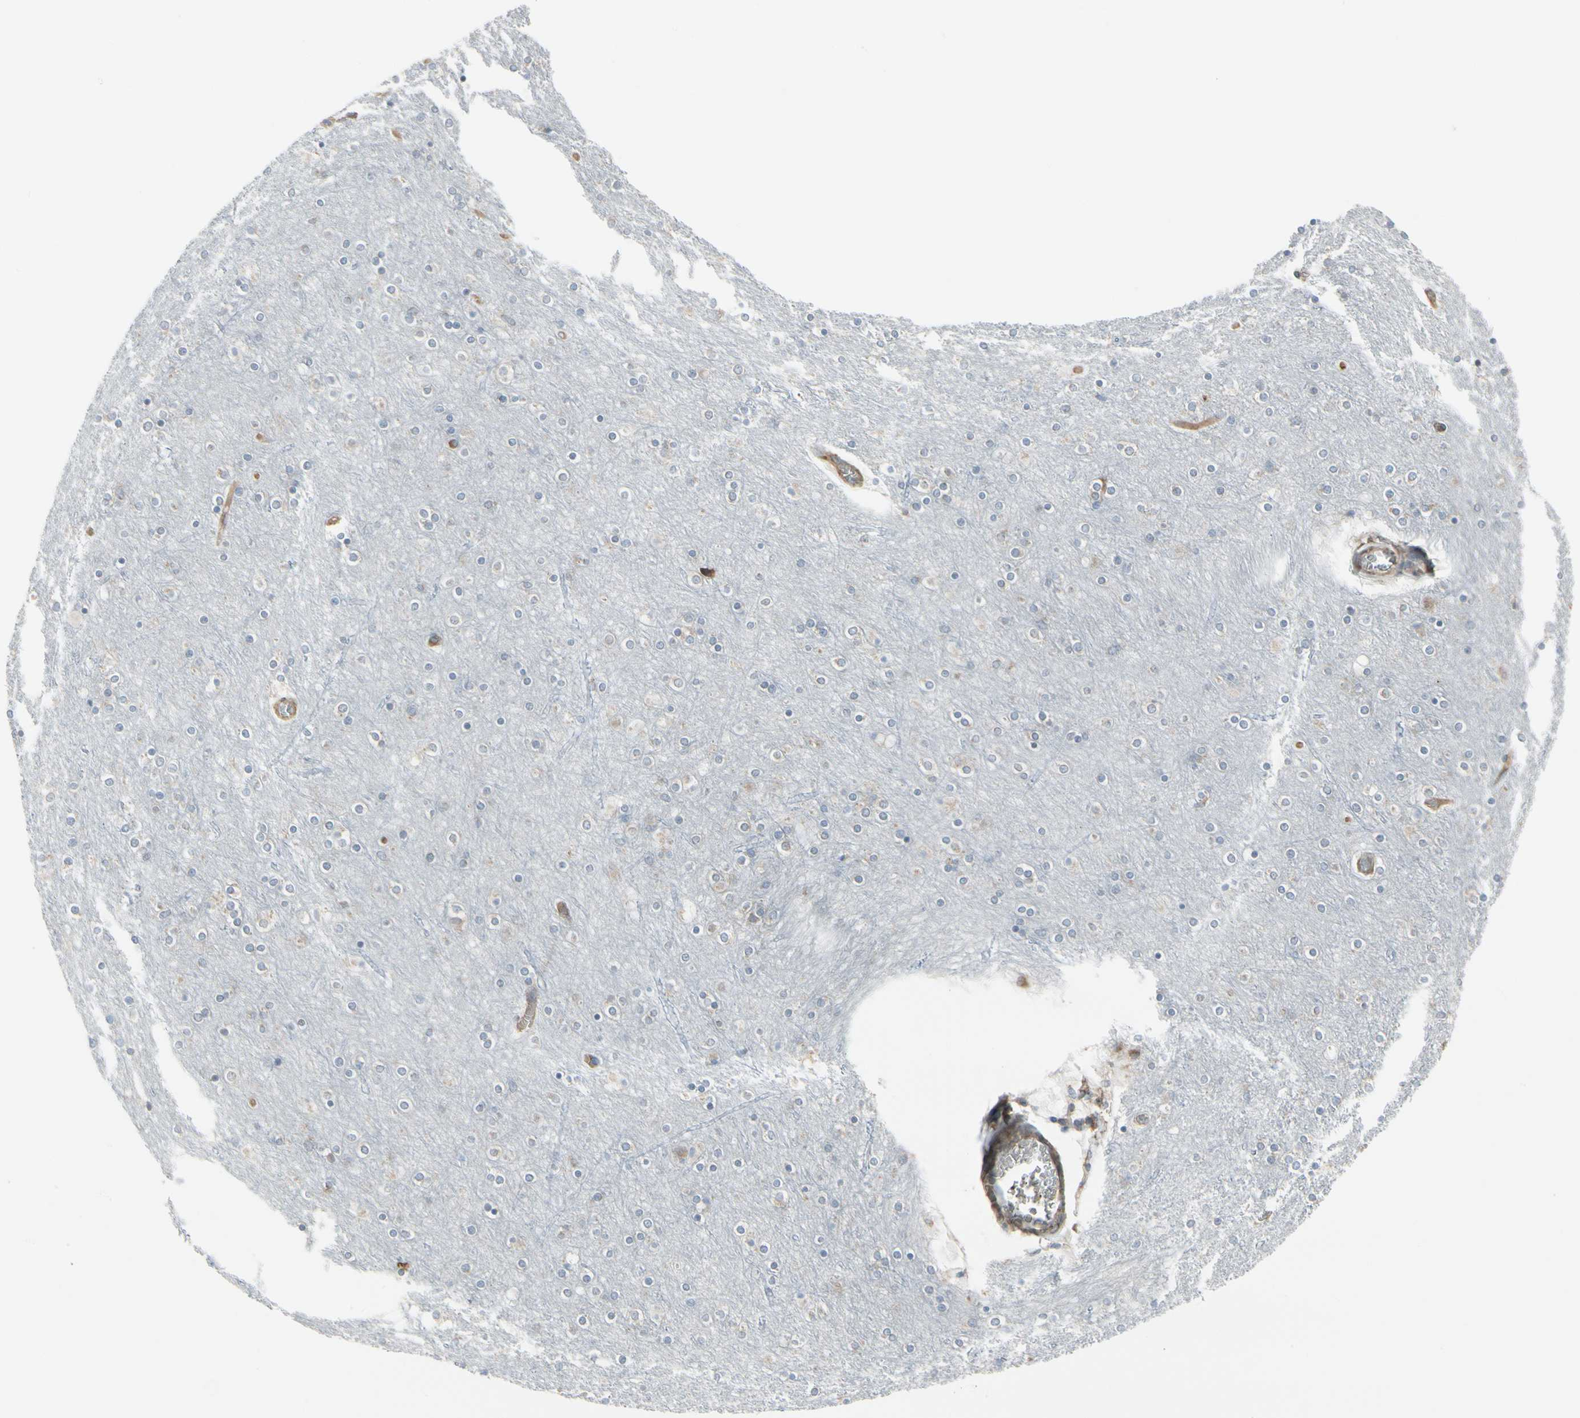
{"staining": {"intensity": "moderate", "quantity": ">75%", "location": "cytoplasmic/membranous"}, "tissue": "cerebral cortex", "cell_type": "Endothelial cells", "image_type": "normal", "snomed": [{"axis": "morphology", "description": "Normal tissue, NOS"}, {"axis": "topography", "description": "Cerebral cortex"}], "caption": "Immunohistochemistry (IHC) (DAB (3,3'-diaminobenzidine)) staining of normal human cerebral cortex displays moderate cytoplasmic/membranous protein staining in about >75% of endothelial cells.", "gene": "FNDC3A", "patient": {"sex": "female", "age": 54}}